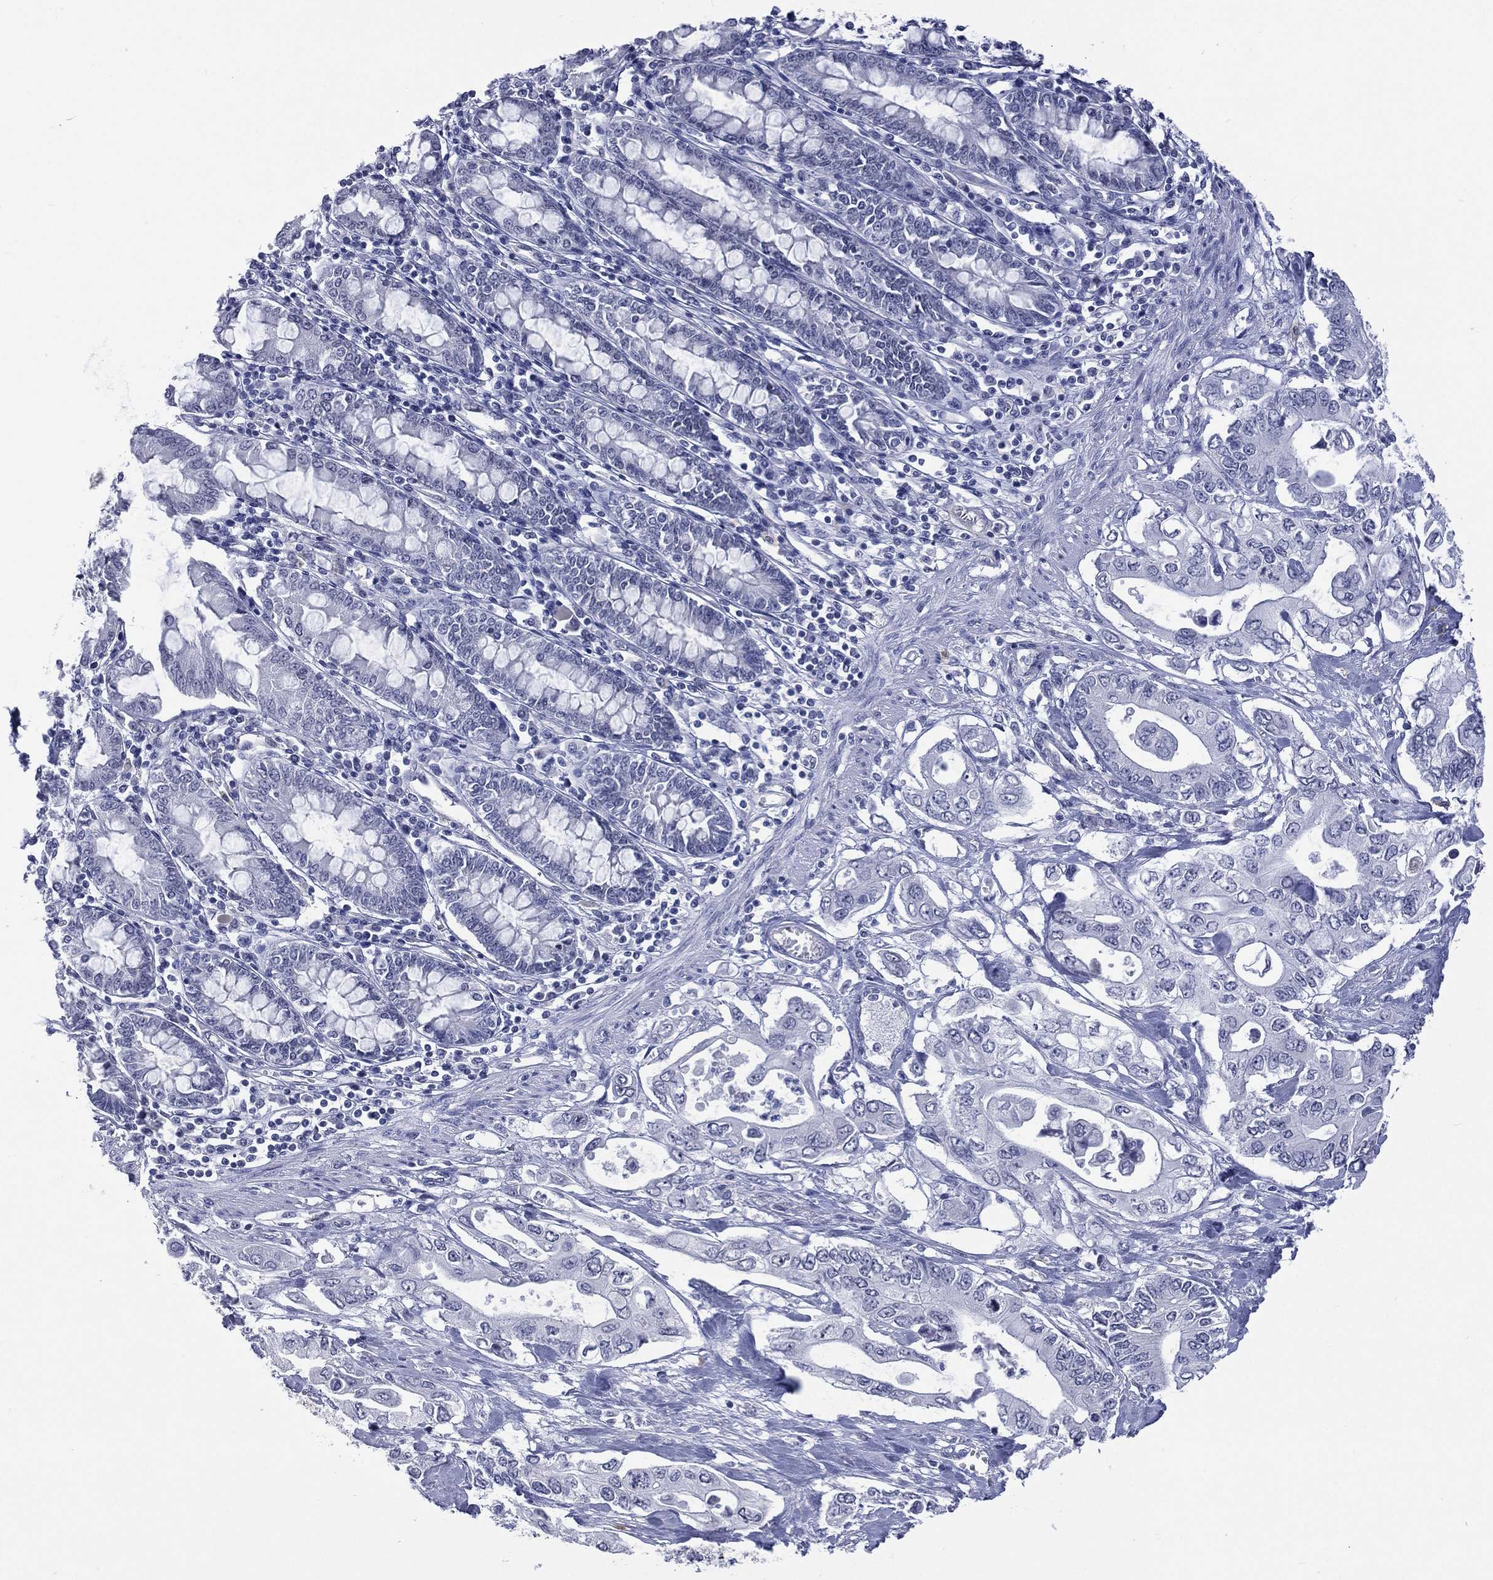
{"staining": {"intensity": "negative", "quantity": "none", "location": "none"}, "tissue": "pancreatic cancer", "cell_type": "Tumor cells", "image_type": "cancer", "snomed": [{"axis": "morphology", "description": "Adenocarcinoma, NOS"}, {"axis": "topography", "description": "Pancreas"}], "caption": "Immunohistochemistry of pancreatic cancer demonstrates no positivity in tumor cells.", "gene": "SSX1", "patient": {"sex": "female", "age": 63}}